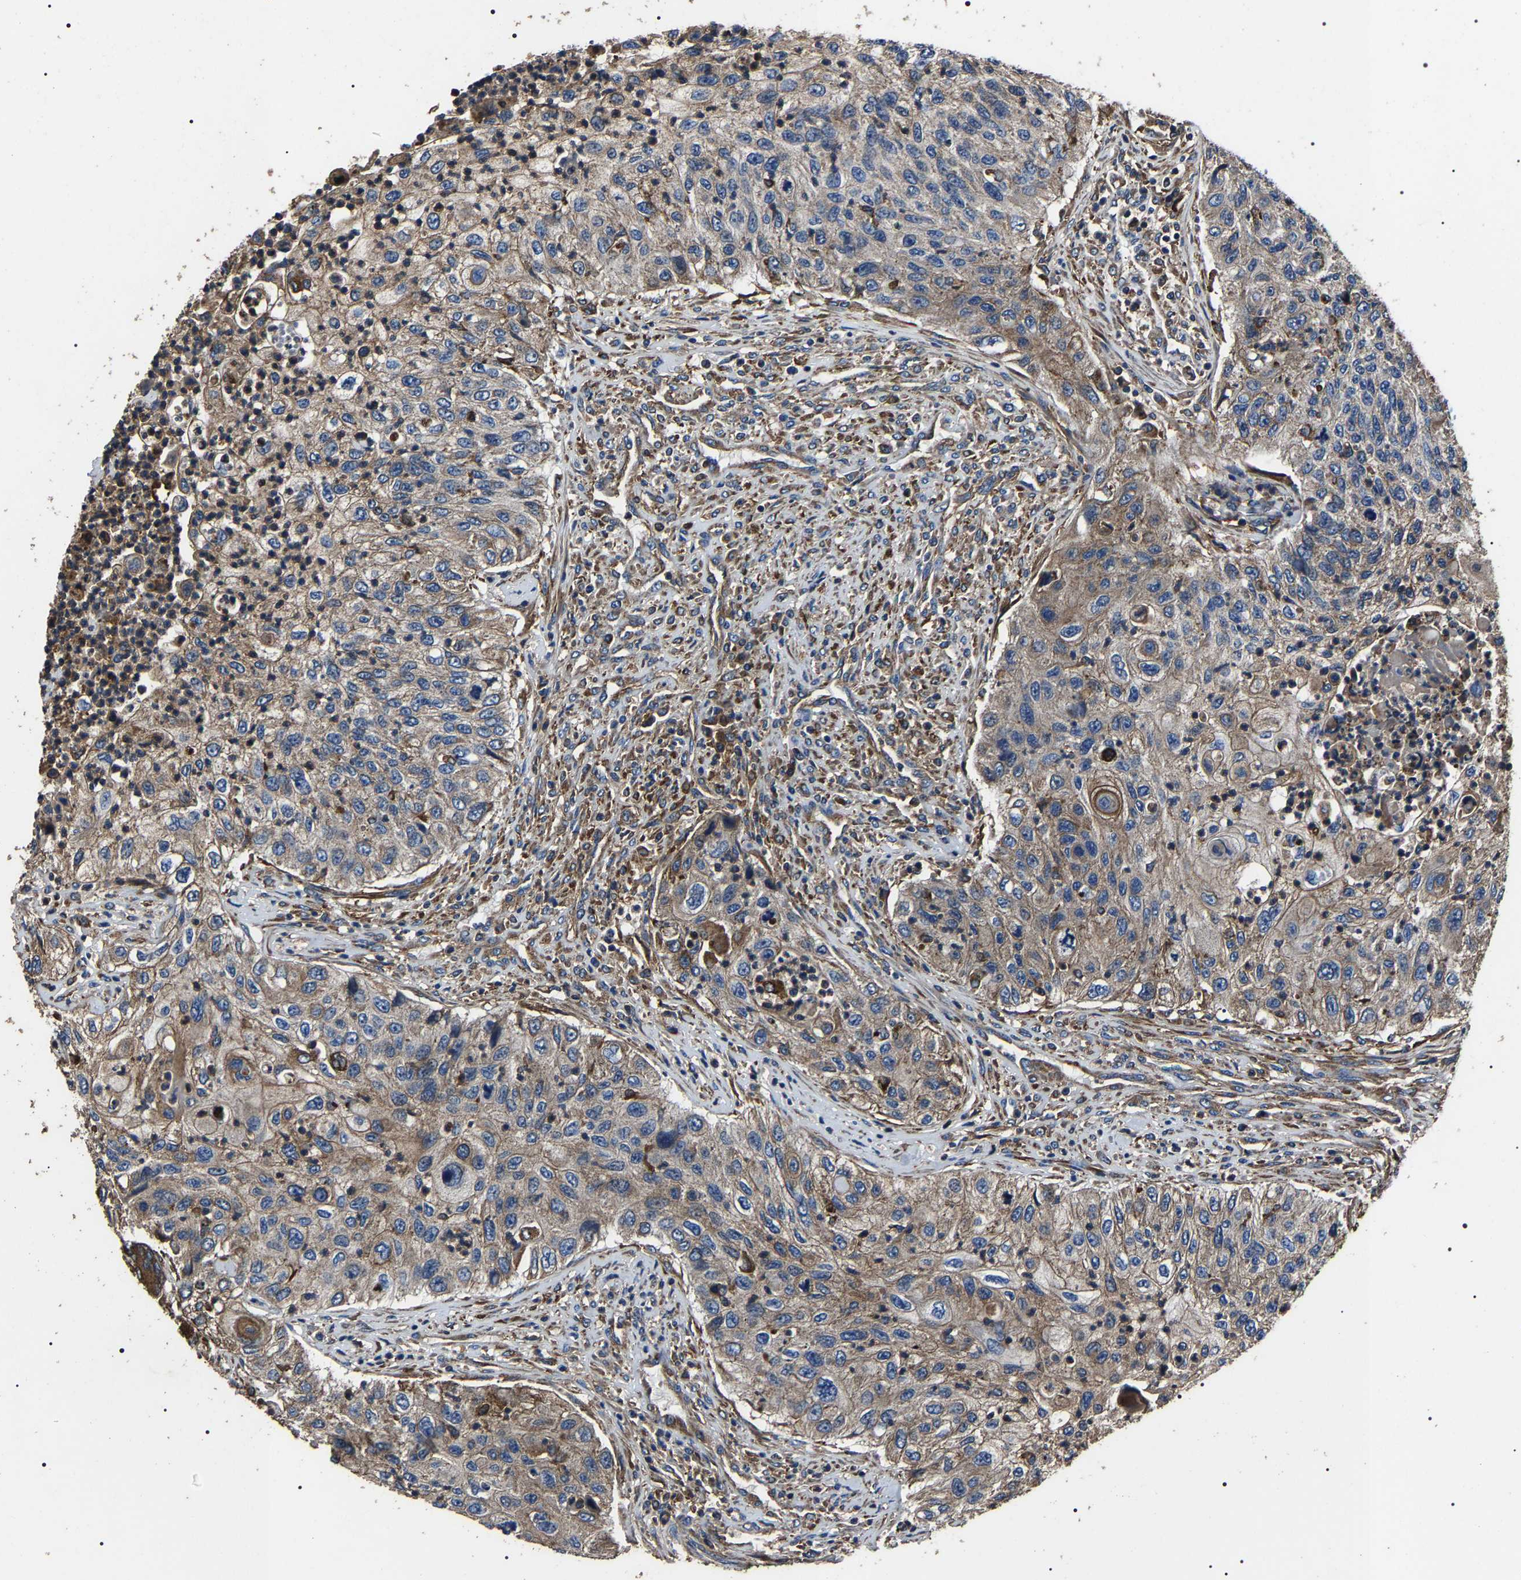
{"staining": {"intensity": "moderate", "quantity": ">75%", "location": "cytoplasmic/membranous"}, "tissue": "urothelial cancer", "cell_type": "Tumor cells", "image_type": "cancer", "snomed": [{"axis": "morphology", "description": "Urothelial carcinoma, High grade"}, {"axis": "topography", "description": "Urinary bladder"}], "caption": "This is a histology image of IHC staining of high-grade urothelial carcinoma, which shows moderate positivity in the cytoplasmic/membranous of tumor cells.", "gene": "HSCB", "patient": {"sex": "female", "age": 60}}